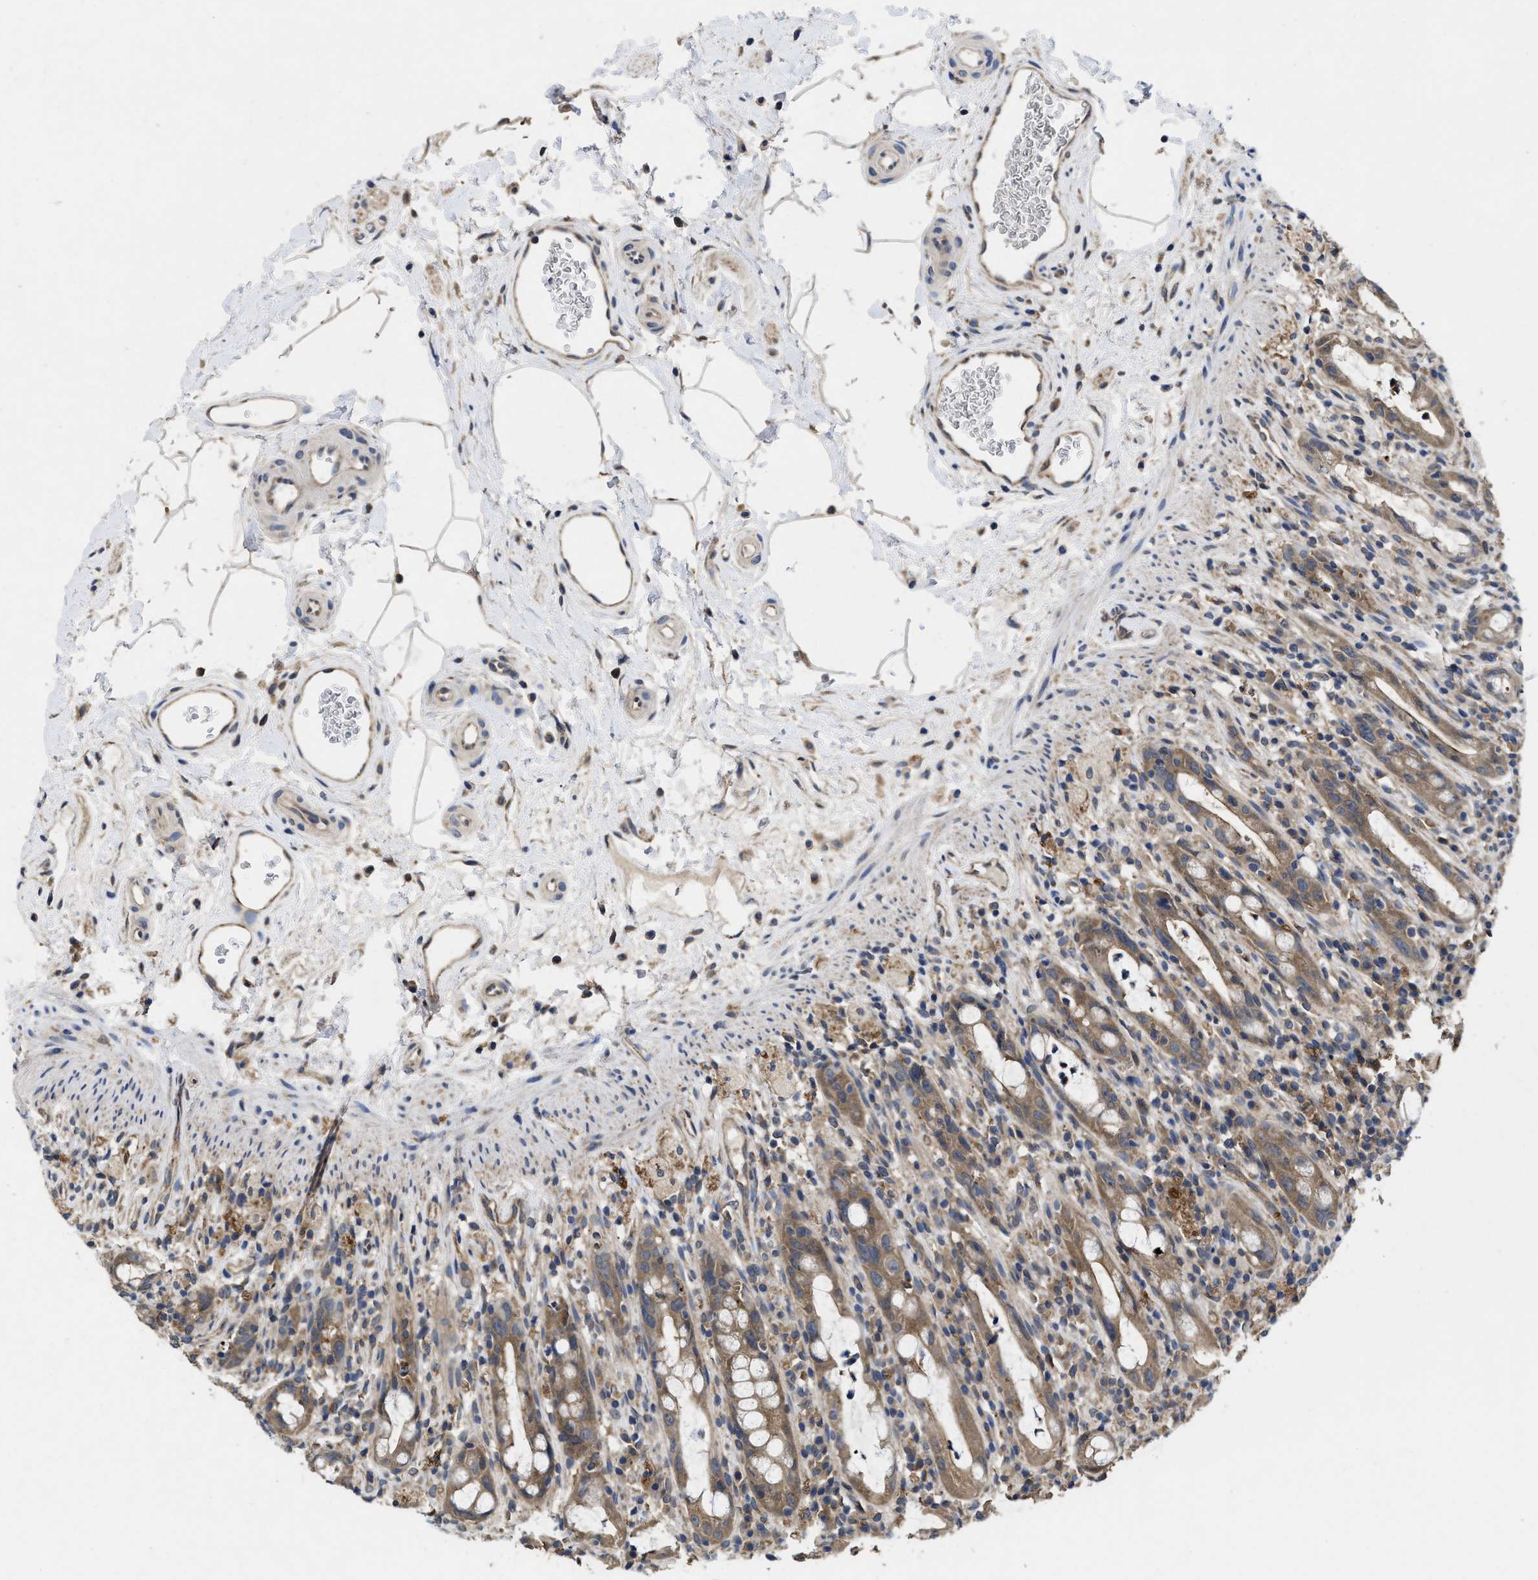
{"staining": {"intensity": "moderate", "quantity": ">75%", "location": "cytoplasmic/membranous"}, "tissue": "rectum", "cell_type": "Glandular cells", "image_type": "normal", "snomed": [{"axis": "morphology", "description": "Normal tissue, NOS"}, {"axis": "topography", "description": "Rectum"}], "caption": "Immunohistochemical staining of benign rectum shows medium levels of moderate cytoplasmic/membranous positivity in about >75% of glandular cells. (Brightfield microscopy of DAB IHC at high magnification).", "gene": "PKD2", "patient": {"sex": "male", "age": 44}}